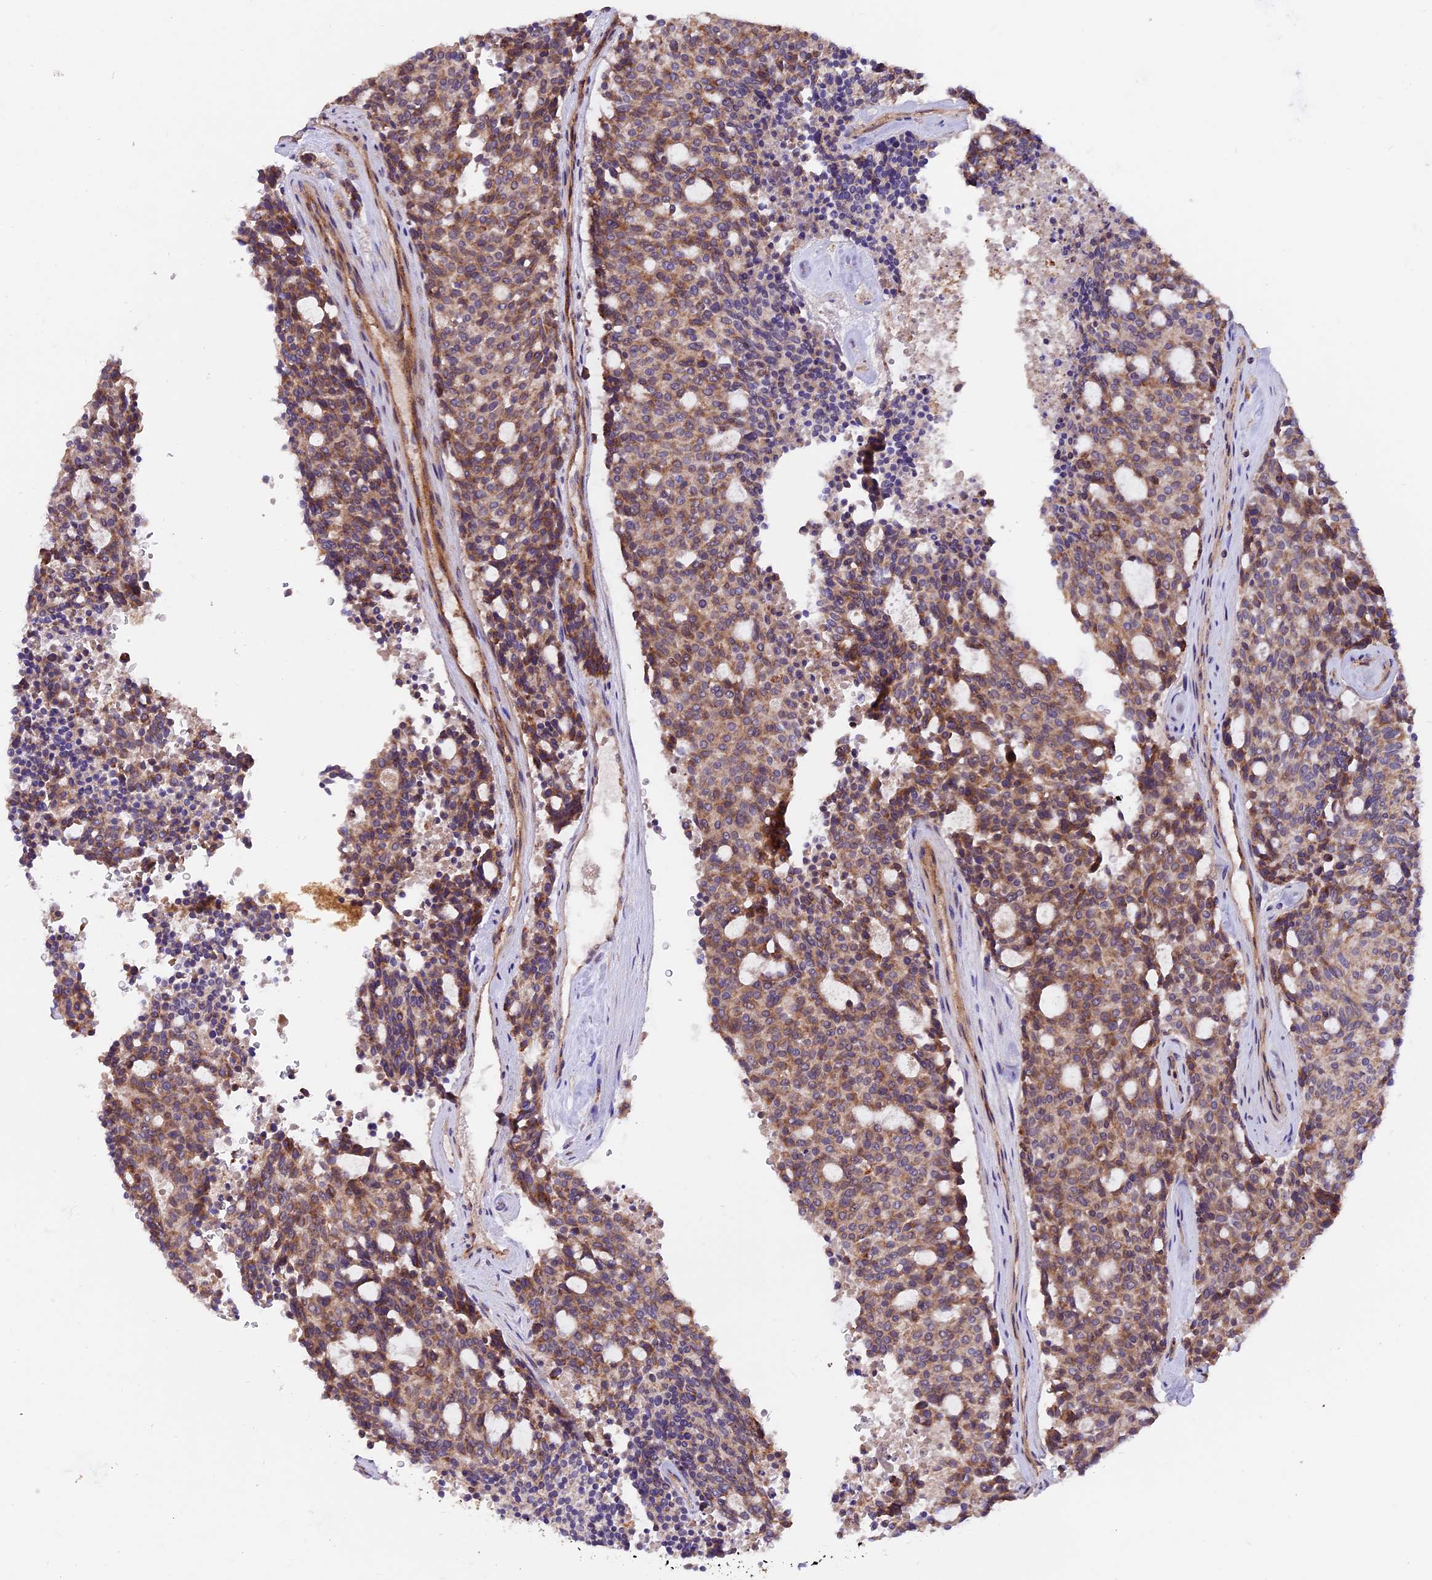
{"staining": {"intensity": "moderate", "quantity": ">75%", "location": "cytoplasmic/membranous"}, "tissue": "carcinoid", "cell_type": "Tumor cells", "image_type": "cancer", "snomed": [{"axis": "morphology", "description": "Carcinoid, malignant, NOS"}, {"axis": "topography", "description": "Pancreas"}], "caption": "Brown immunohistochemical staining in human carcinoid exhibits moderate cytoplasmic/membranous expression in about >75% of tumor cells. (DAB IHC, brown staining for protein, blue staining for nuclei).", "gene": "NDUFA8", "patient": {"sex": "female", "age": 54}}